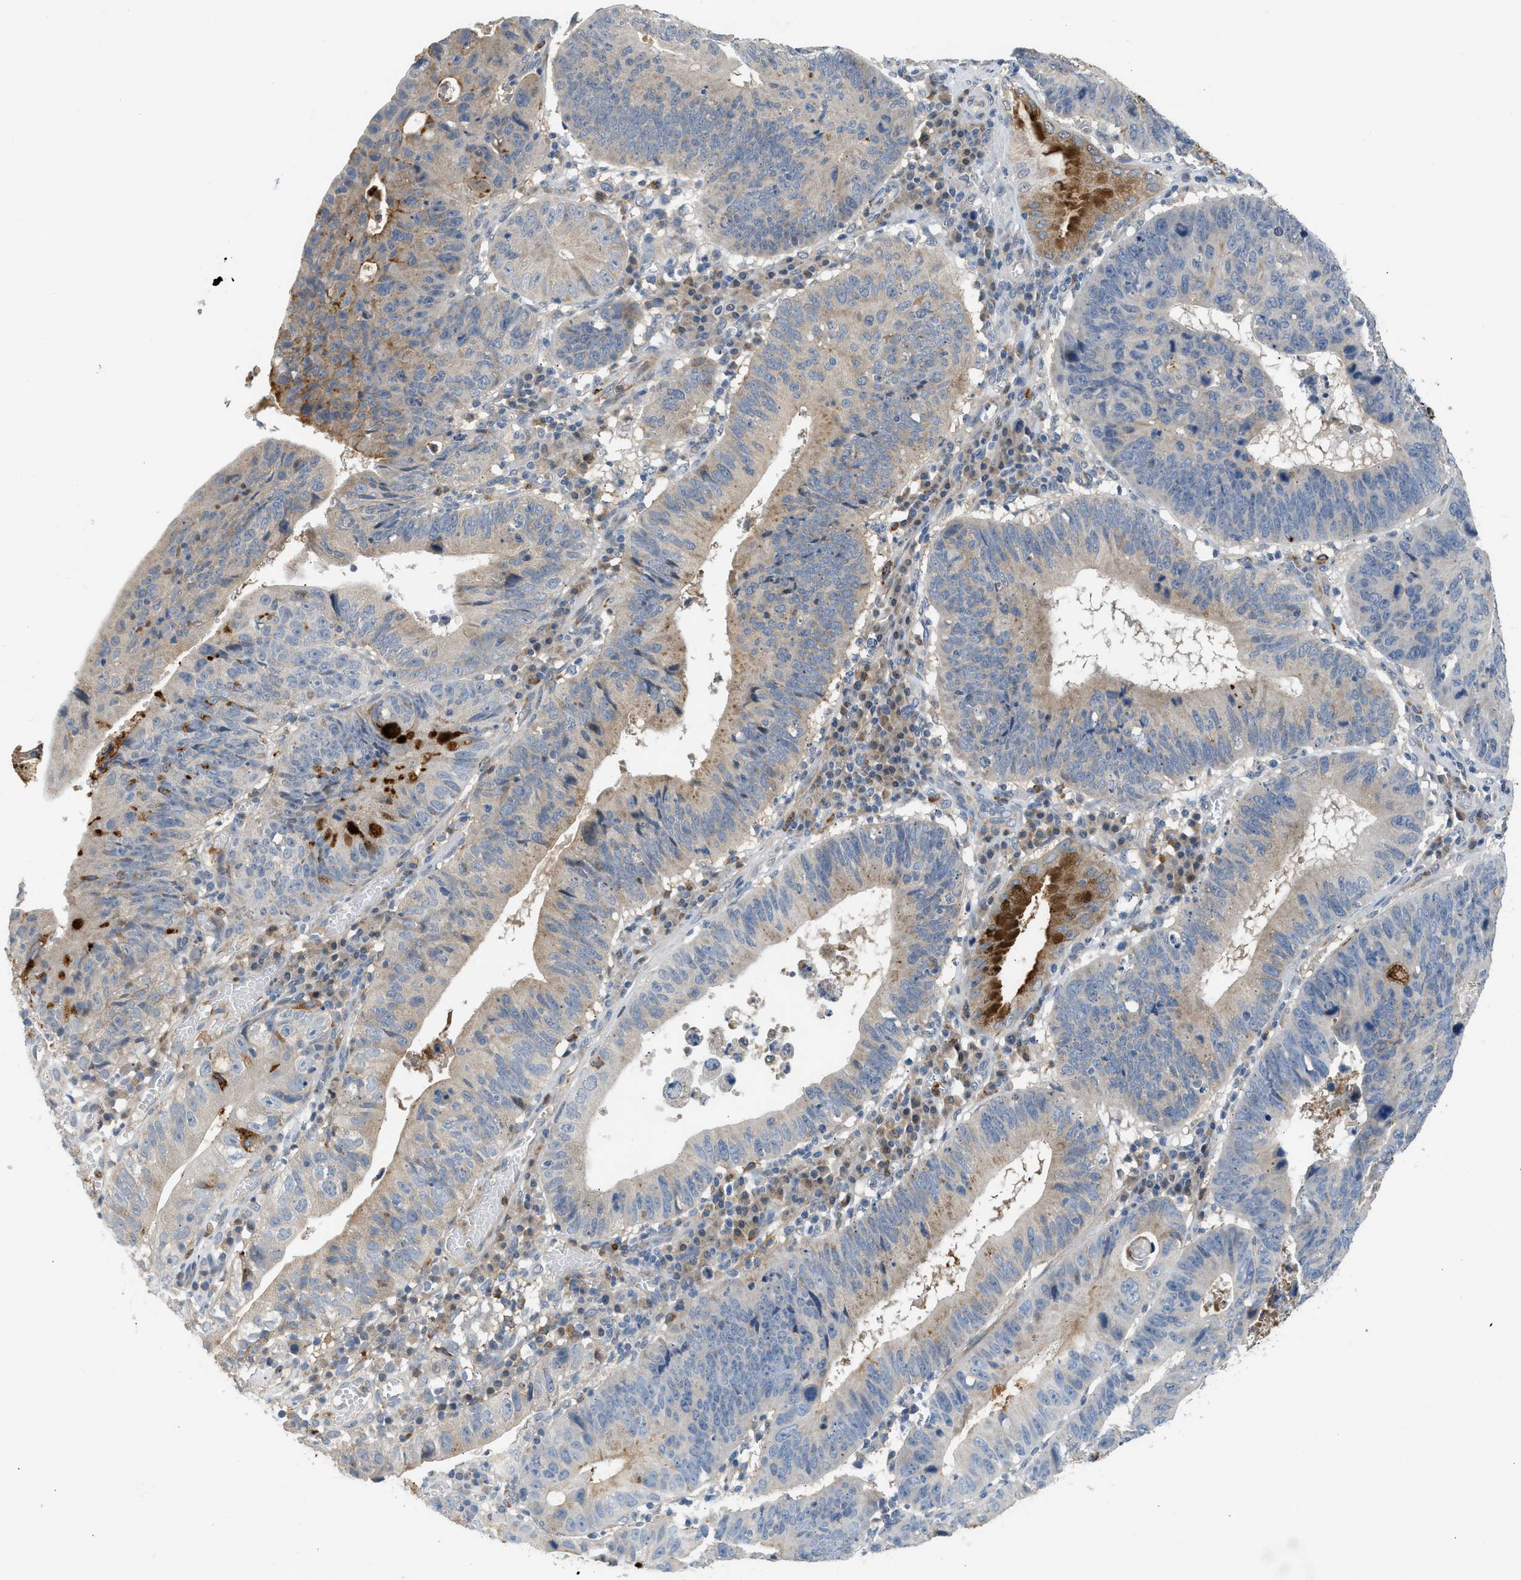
{"staining": {"intensity": "strong", "quantity": "<25%", "location": "cytoplasmic/membranous"}, "tissue": "stomach cancer", "cell_type": "Tumor cells", "image_type": "cancer", "snomed": [{"axis": "morphology", "description": "Adenocarcinoma, NOS"}, {"axis": "topography", "description": "Stomach"}], "caption": "Stomach cancer stained with a brown dye exhibits strong cytoplasmic/membranous positive staining in approximately <25% of tumor cells.", "gene": "RHBDF2", "patient": {"sex": "male", "age": 59}}